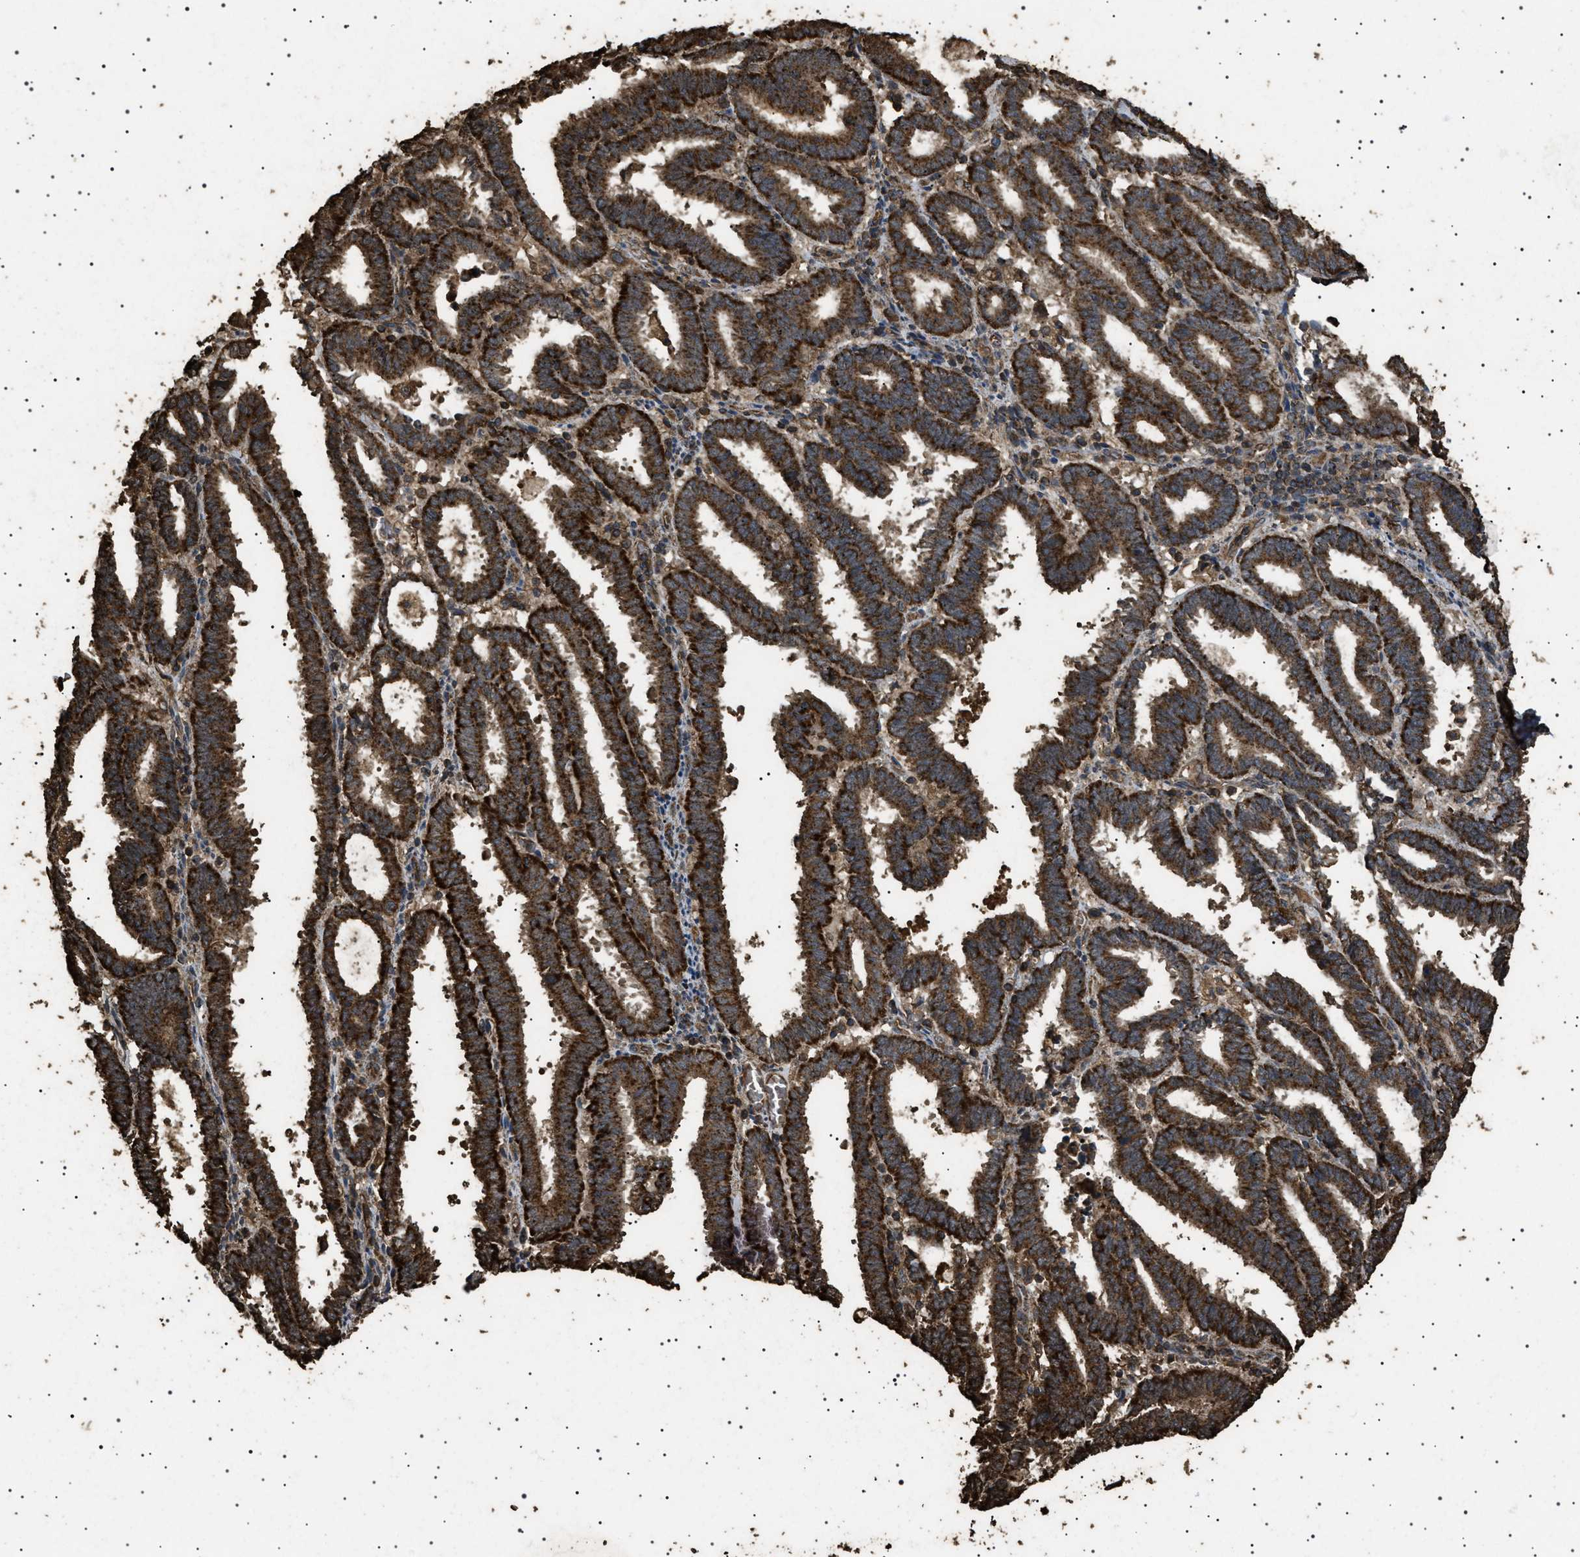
{"staining": {"intensity": "strong", "quantity": ">75%", "location": "cytoplasmic/membranous"}, "tissue": "endometrial cancer", "cell_type": "Tumor cells", "image_type": "cancer", "snomed": [{"axis": "morphology", "description": "Adenocarcinoma, NOS"}, {"axis": "topography", "description": "Uterus"}], "caption": "Endometrial adenocarcinoma stained with a protein marker exhibits strong staining in tumor cells.", "gene": "CYRIA", "patient": {"sex": "female", "age": 83}}